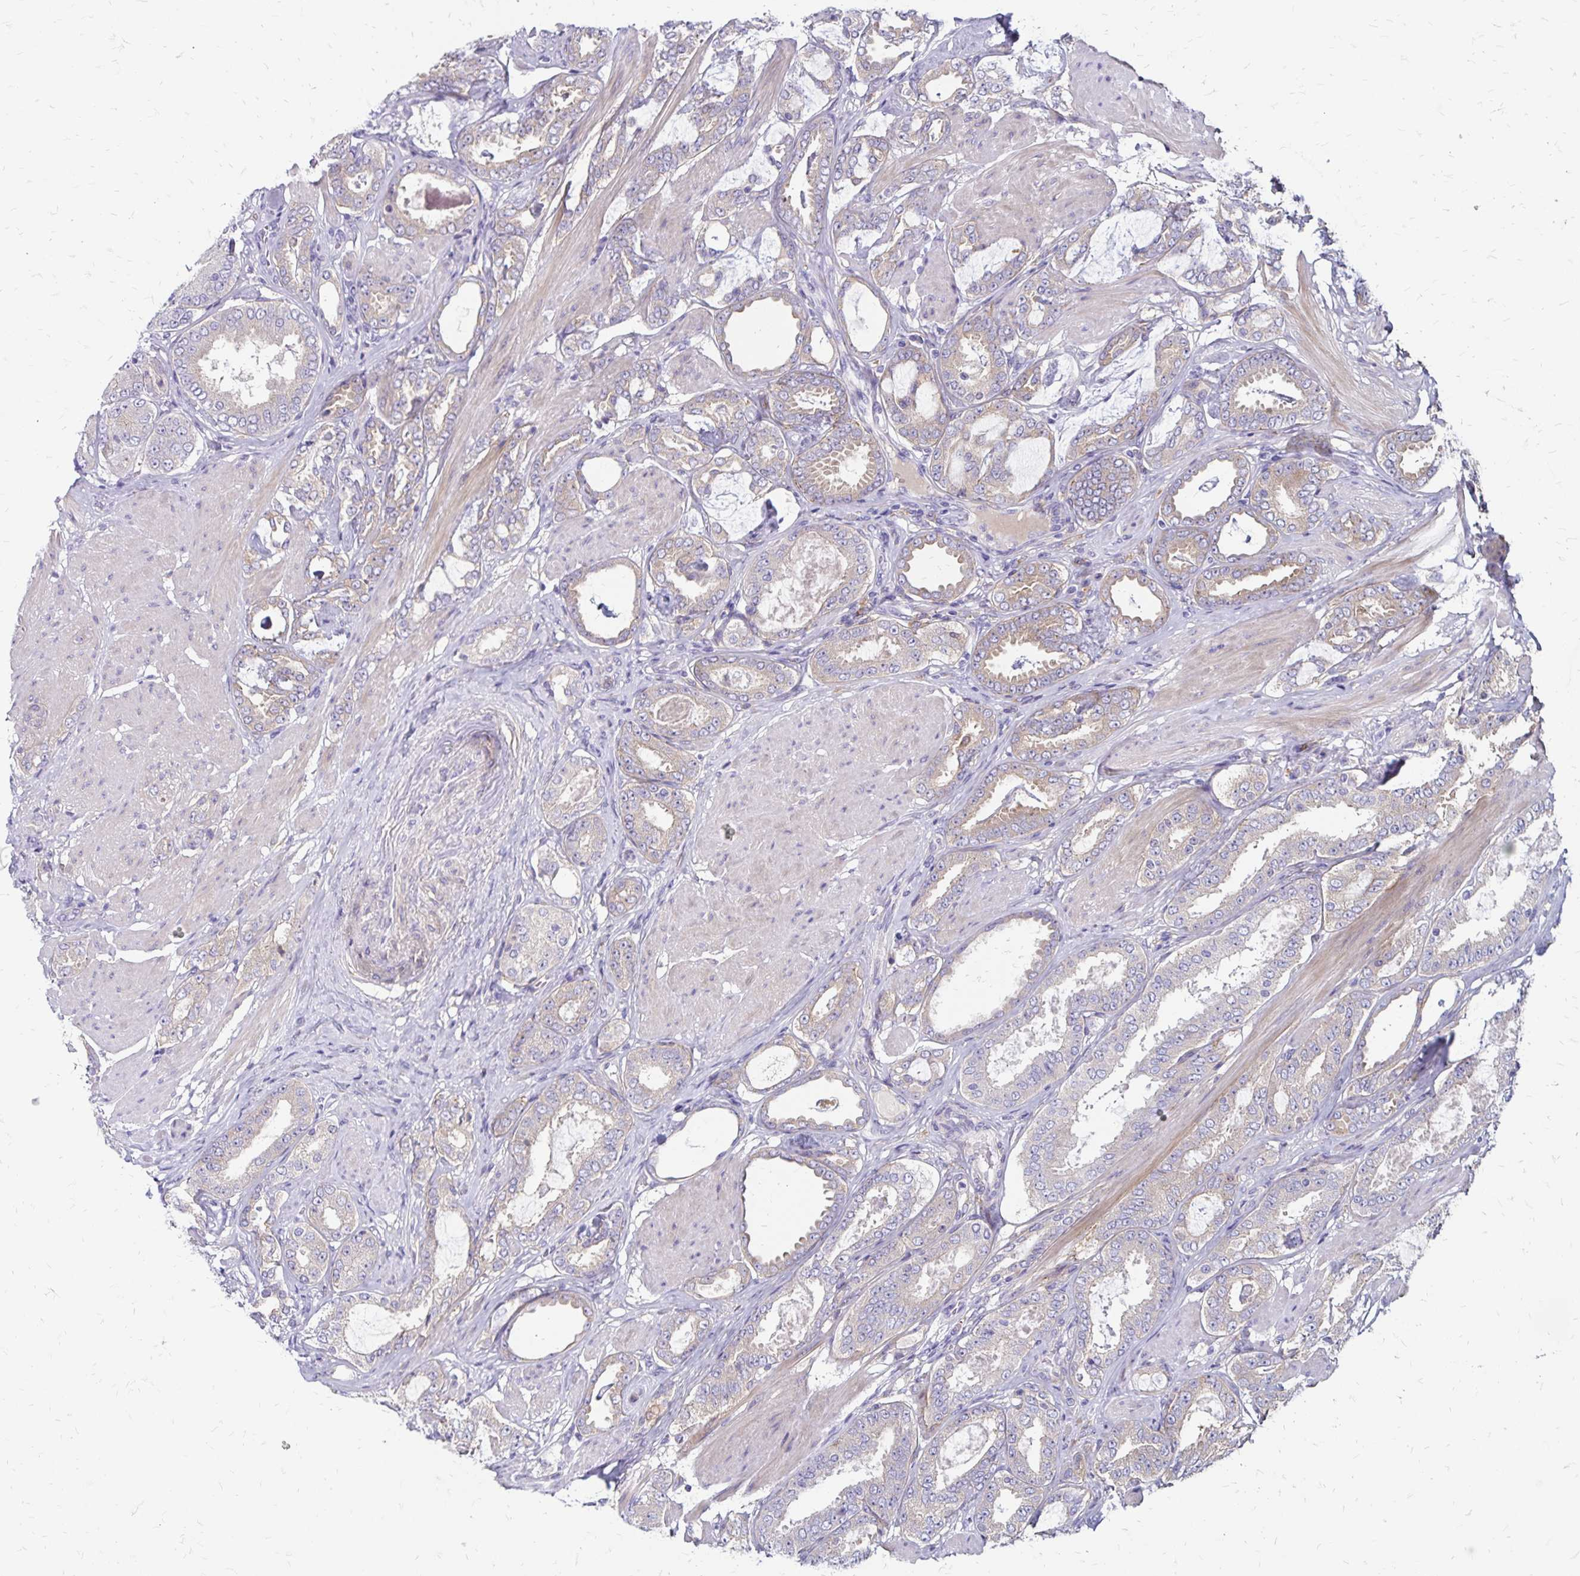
{"staining": {"intensity": "weak", "quantity": "25%-75%", "location": "cytoplasmic/membranous"}, "tissue": "prostate cancer", "cell_type": "Tumor cells", "image_type": "cancer", "snomed": [{"axis": "morphology", "description": "Adenocarcinoma, High grade"}, {"axis": "topography", "description": "Prostate"}], "caption": "Immunohistochemical staining of prostate cancer (high-grade adenocarcinoma) exhibits low levels of weak cytoplasmic/membranous expression in about 25%-75% of tumor cells.", "gene": "TNS3", "patient": {"sex": "male", "age": 63}}